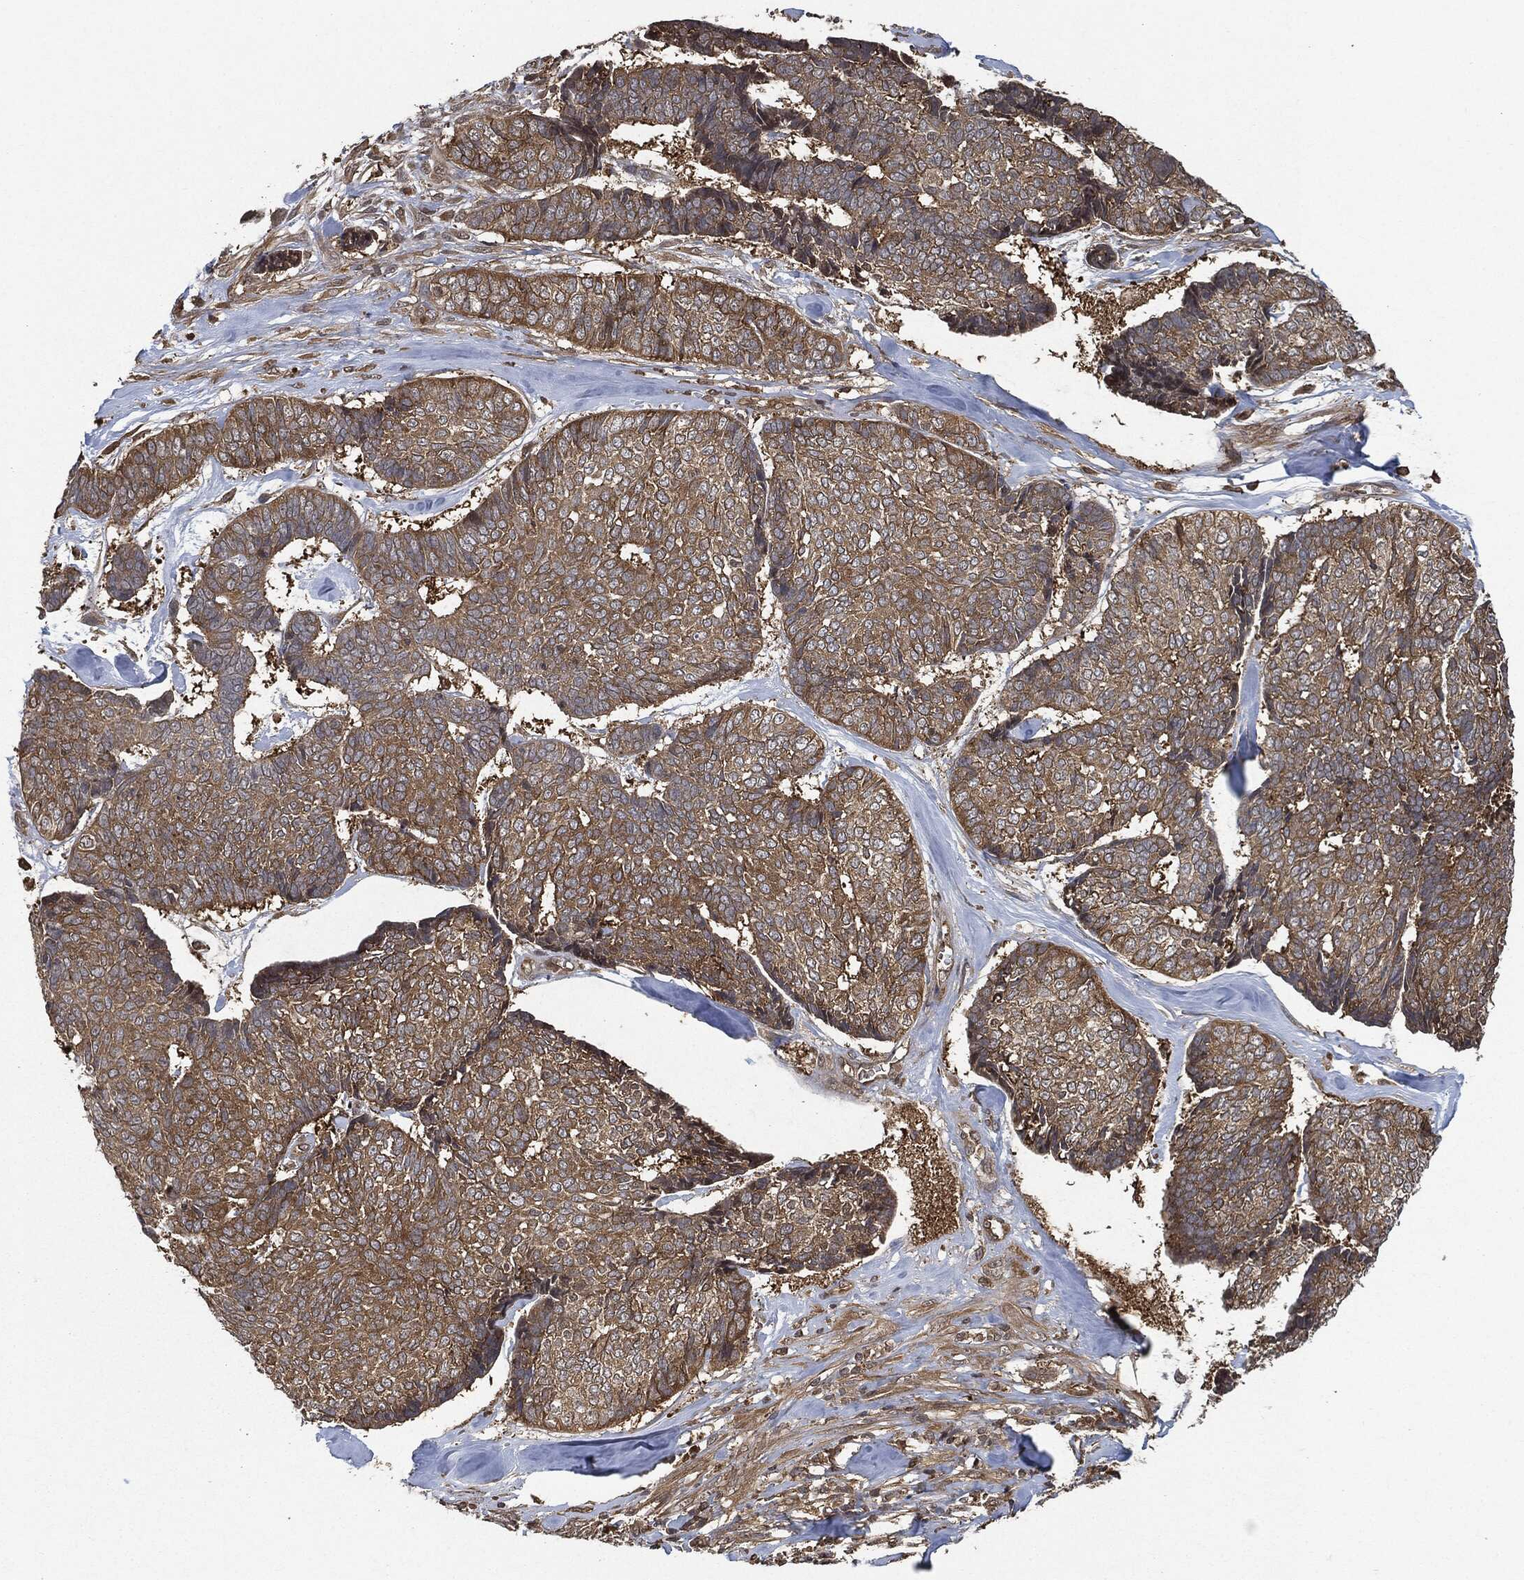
{"staining": {"intensity": "moderate", "quantity": ">75%", "location": "cytoplasmic/membranous"}, "tissue": "skin cancer", "cell_type": "Tumor cells", "image_type": "cancer", "snomed": [{"axis": "morphology", "description": "Basal cell carcinoma"}, {"axis": "topography", "description": "Skin"}], "caption": "This image exhibits immunohistochemistry (IHC) staining of skin cancer, with medium moderate cytoplasmic/membranous positivity in approximately >75% of tumor cells.", "gene": "BRAF", "patient": {"sex": "male", "age": 86}}